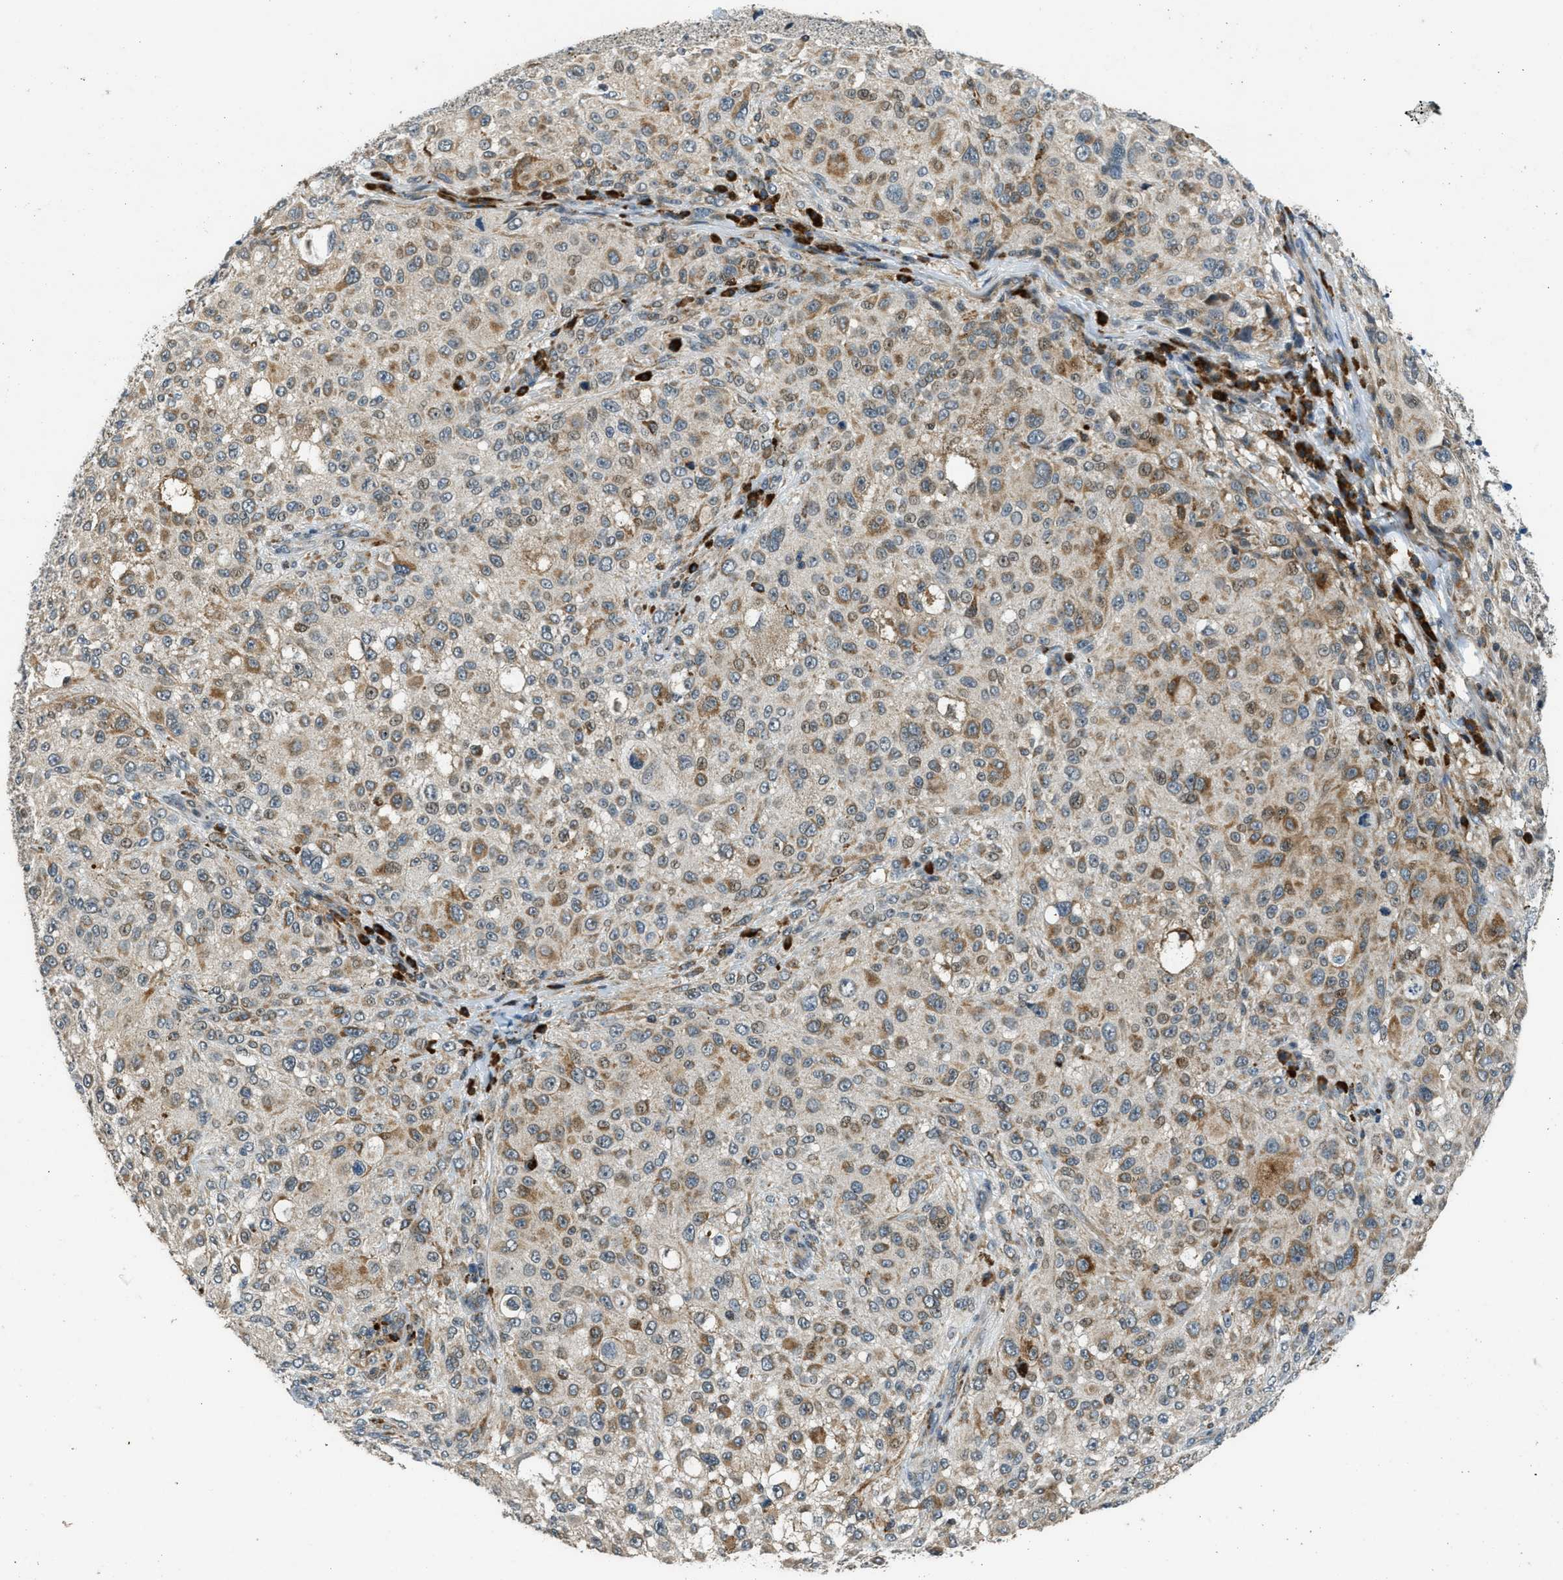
{"staining": {"intensity": "moderate", "quantity": "25%-75%", "location": "cytoplasmic/membranous"}, "tissue": "melanoma", "cell_type": "Tumor cells", "image_type": "cancer", "snomed": [{"axis": "morphology", "description": "Necrosis, NOS"}, {"axis": "morphology", "description": "Malignant melanoma, NOS"}, {"axis": "topography", "description": "Skin"}], "caption": "A micrograph of human melanoma stained for a protein displays moderate cytoplasmic/membranous brown staining in tumor cells.", "gene": "HERC2", "patient": {"sex": "female", "age": 87}}